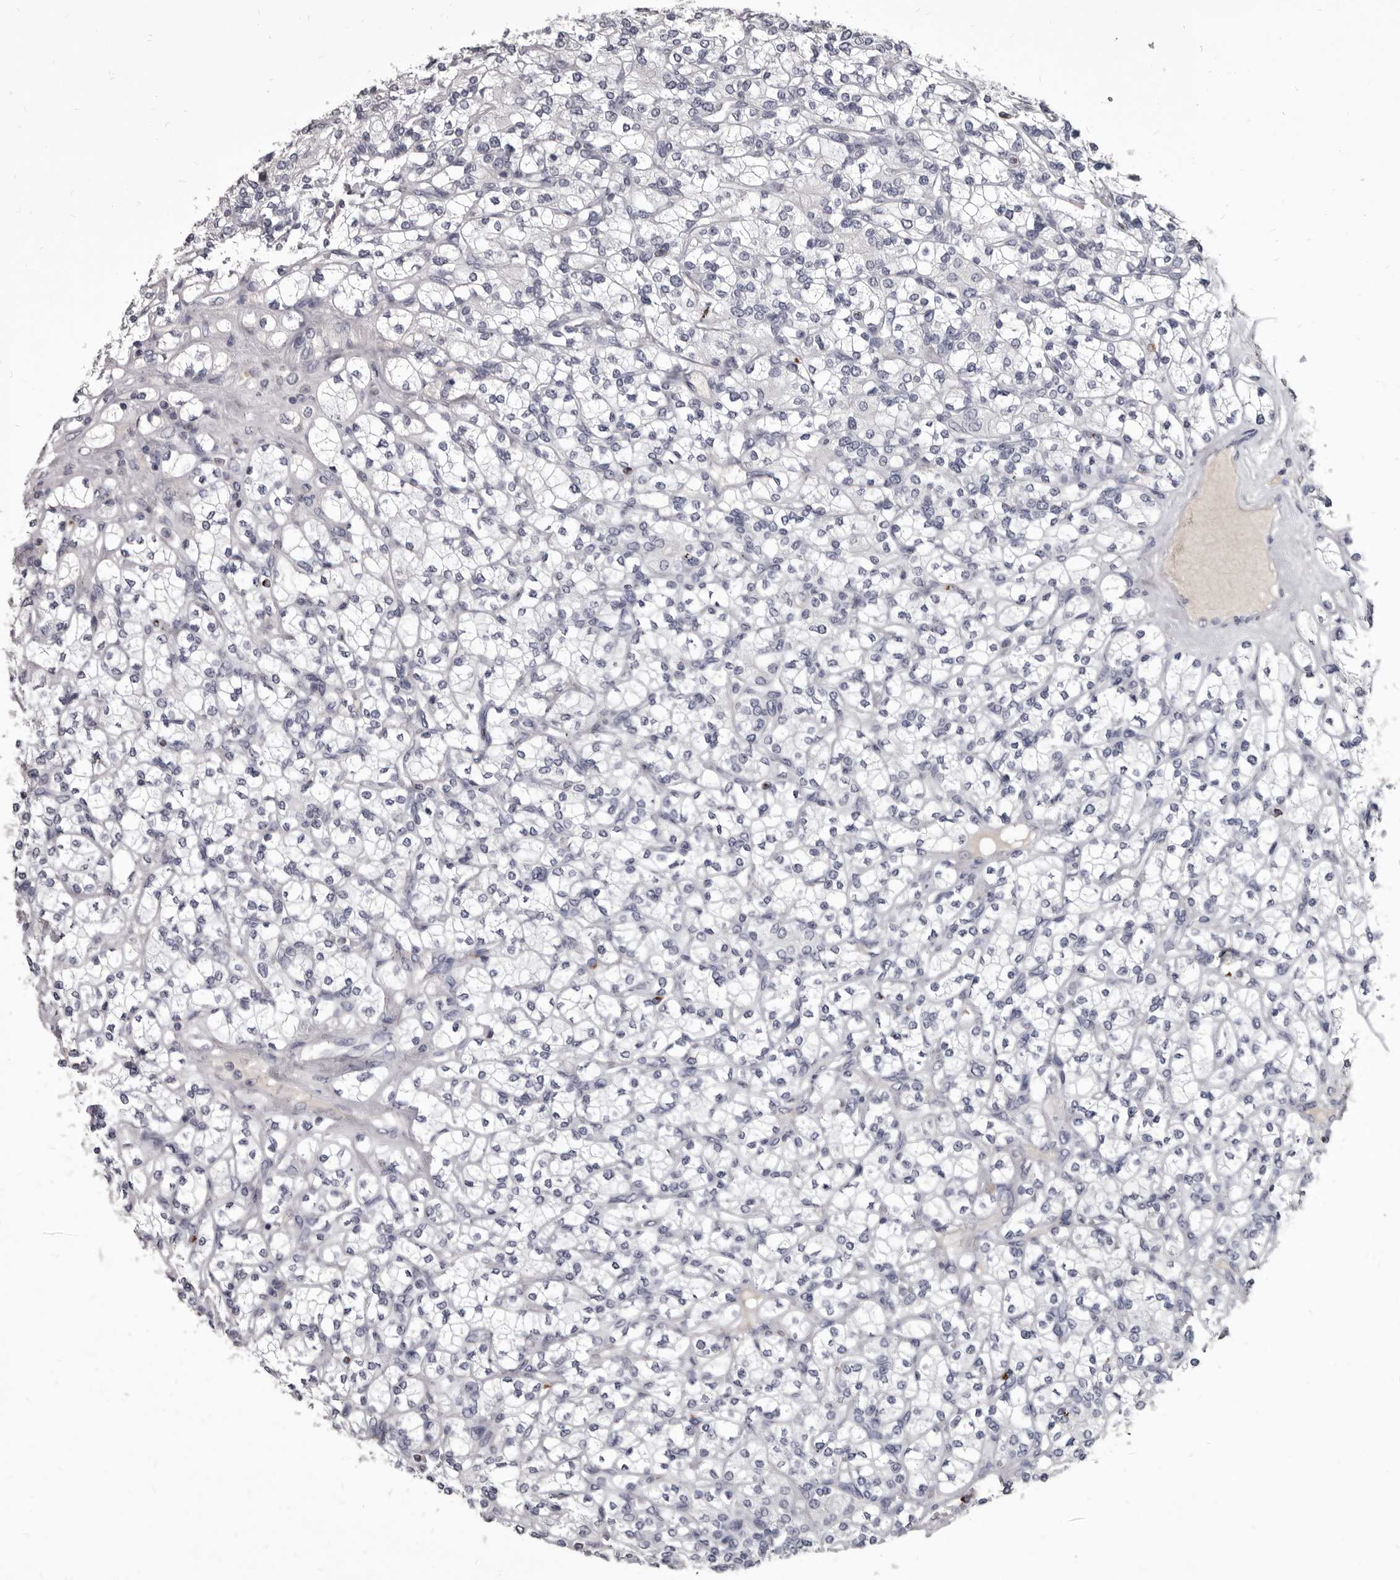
{"staining": {"intensity": "negative", "quantity": "none", "location": "none"}, "tissue": "renal cancer", "cell_type": "Tumor cells", "image_type": "cancer", "snomed": [{"axis": "morphology", "description": "Adenocarcinoma, NOS"}, {"axis": "topography", "description": "Kidney"}], "caption": "This is a image of immunohistochemistry (IHC) staining of renal adenocarcinoma, which shows no positivity in tumor cells.", "gene": "GZMH", "patient": {"sex": "male", "age": 77}}